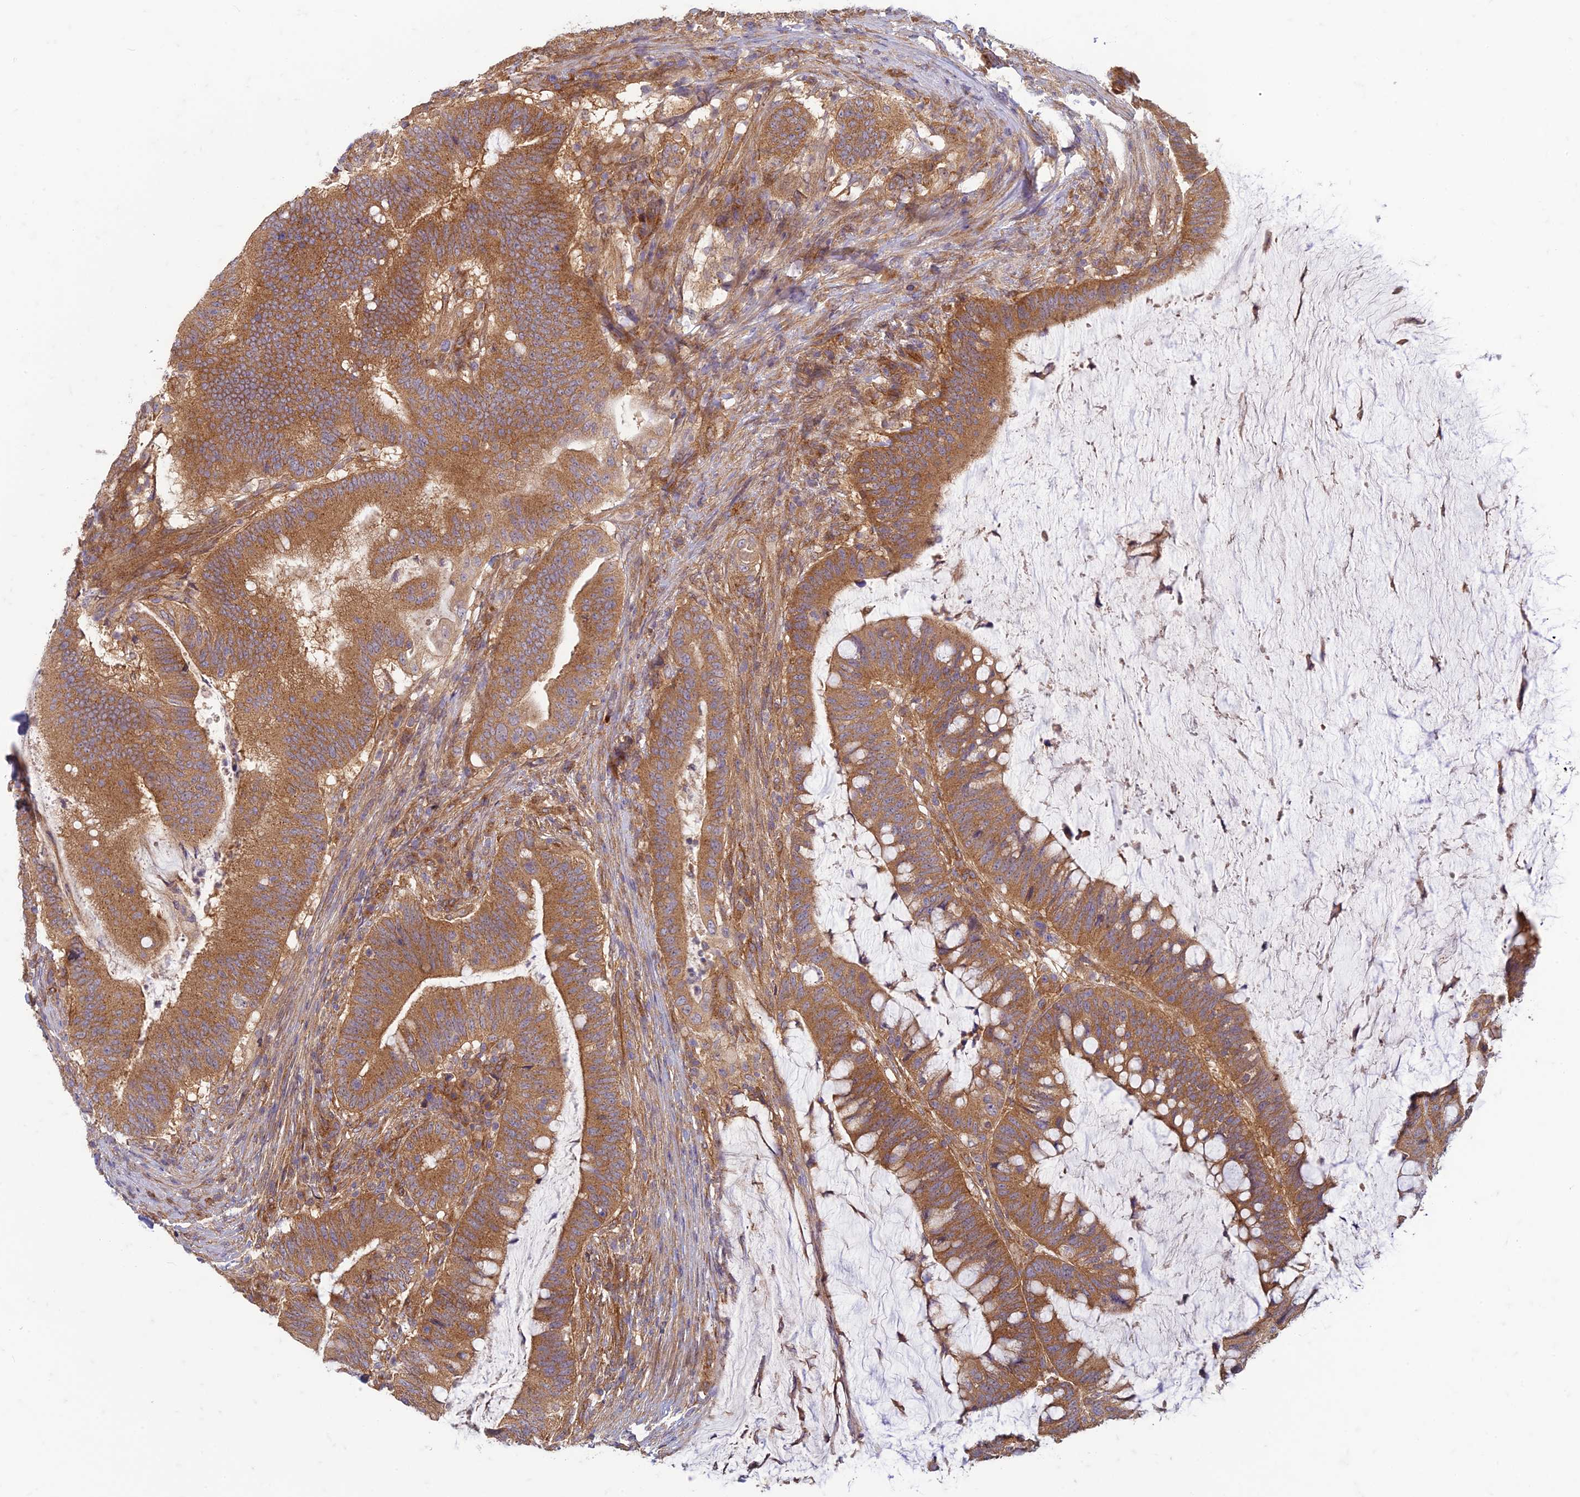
{"staining": {"intensity": "moderate", "quantity": ">75%", "location": "cytoplasmic/membranous"}, "tissue": "colorectal cancer", "cell_type": "Tumor cells", "image_type": "cancer", "snomed": [{"axis": "morphology", "description": "Adenocarcinoma, NOS"}, {"axis": "topography", "description": "Colon"}], "caption": "Colorectal cancer tissue shows moderate cytoplasmic/membranous expression in about >75% of tumor cells, visualized by immunohistochemistry.", "gene": "TCF25", "patient": {"sex": "female", "age": 66}}